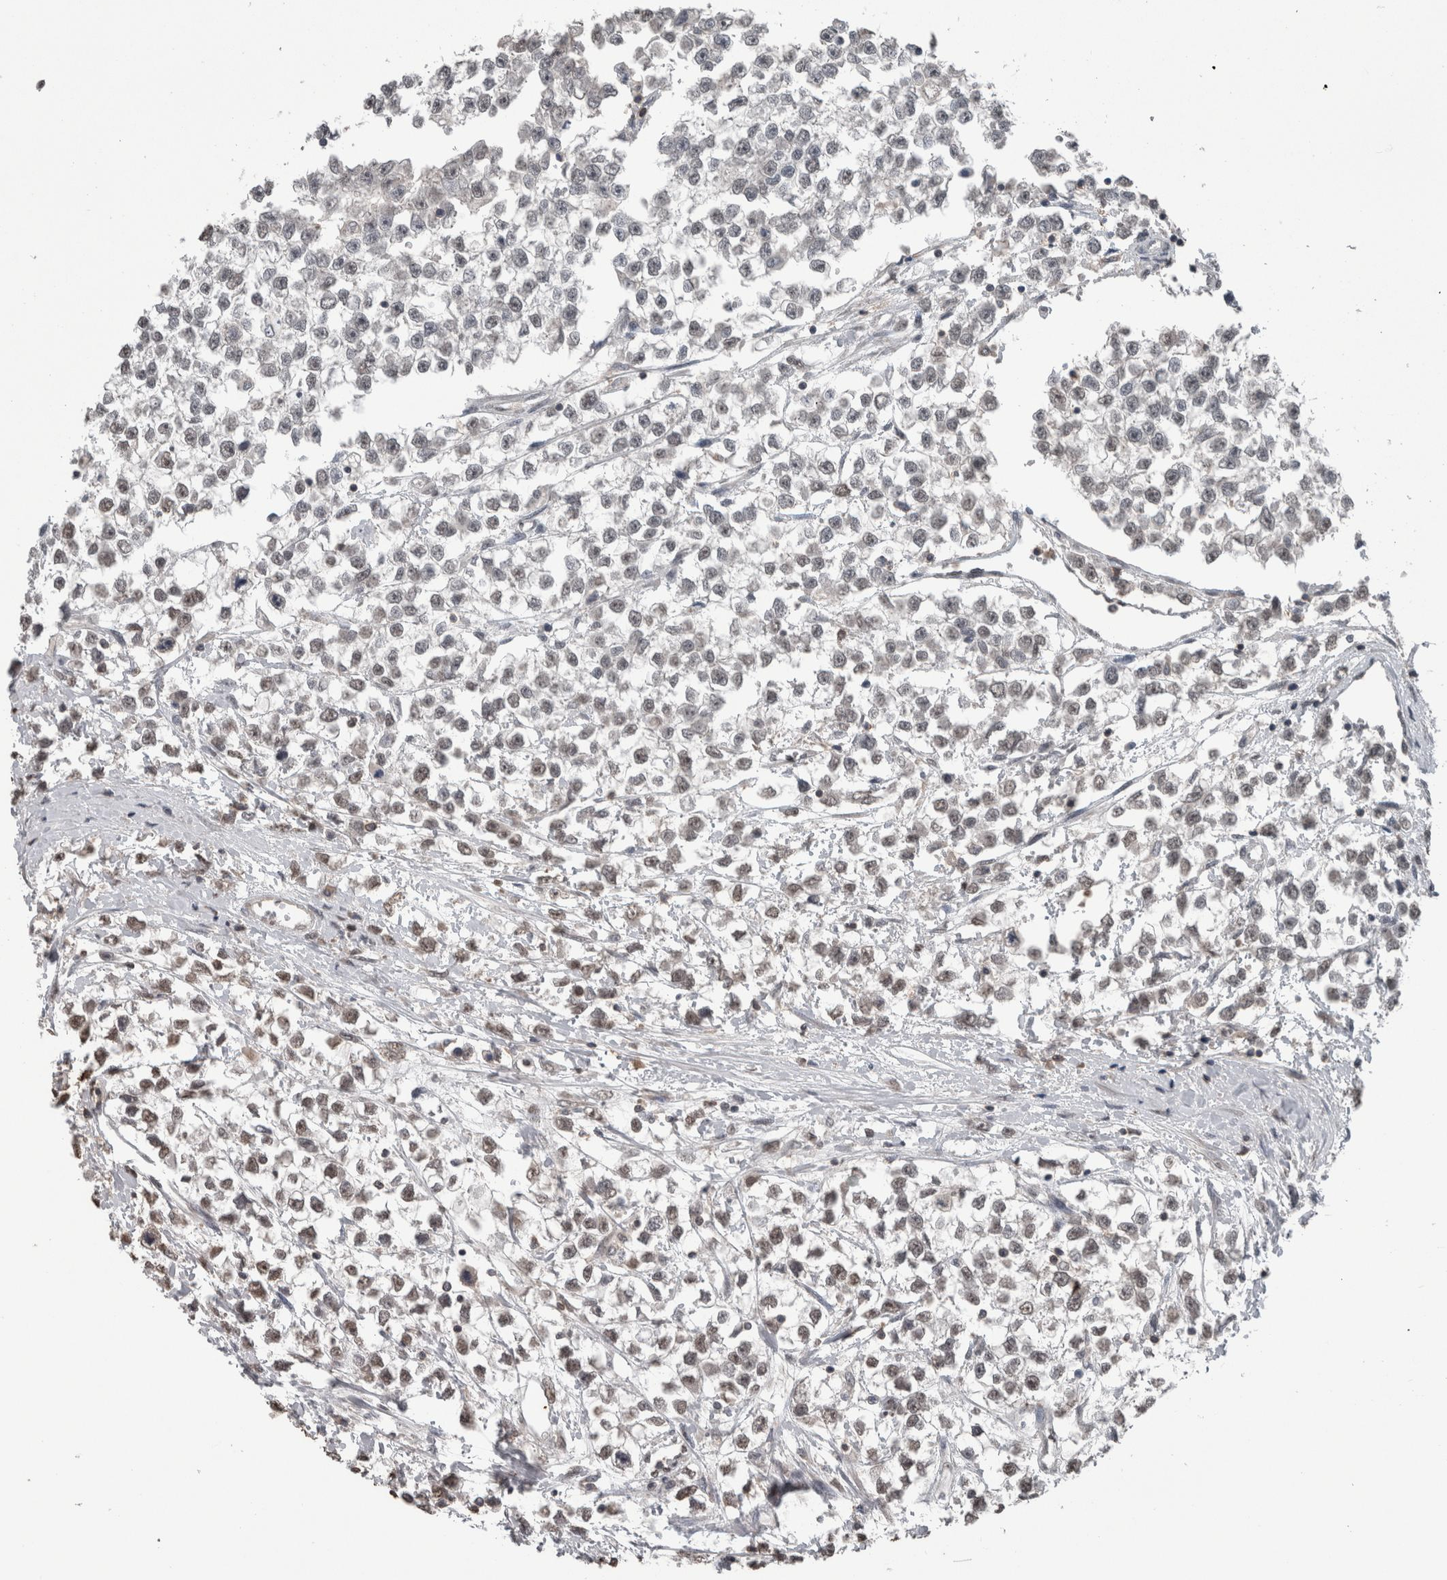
{"staining": {"intensity": "weak", "quantity": "<25%", "location": "nuclear"}, "tissue": "testis cancer", "cell_type": "Tumor cells", "image_type": "cancer", "snomed": [{"axis": "morphology", "description": "Seminoma, NOS"}, {"axis": "morphology", "description": "Carcinoma, Embryonal, NOS"}, {"axis": "topography", "description": "Testis"}], "caption": "This is an IHC image of human testis cancer (seminoma). There is no expression in tumor cells.", "gene": "MAFF", "patient": {"sex": "male", "age": 51}}